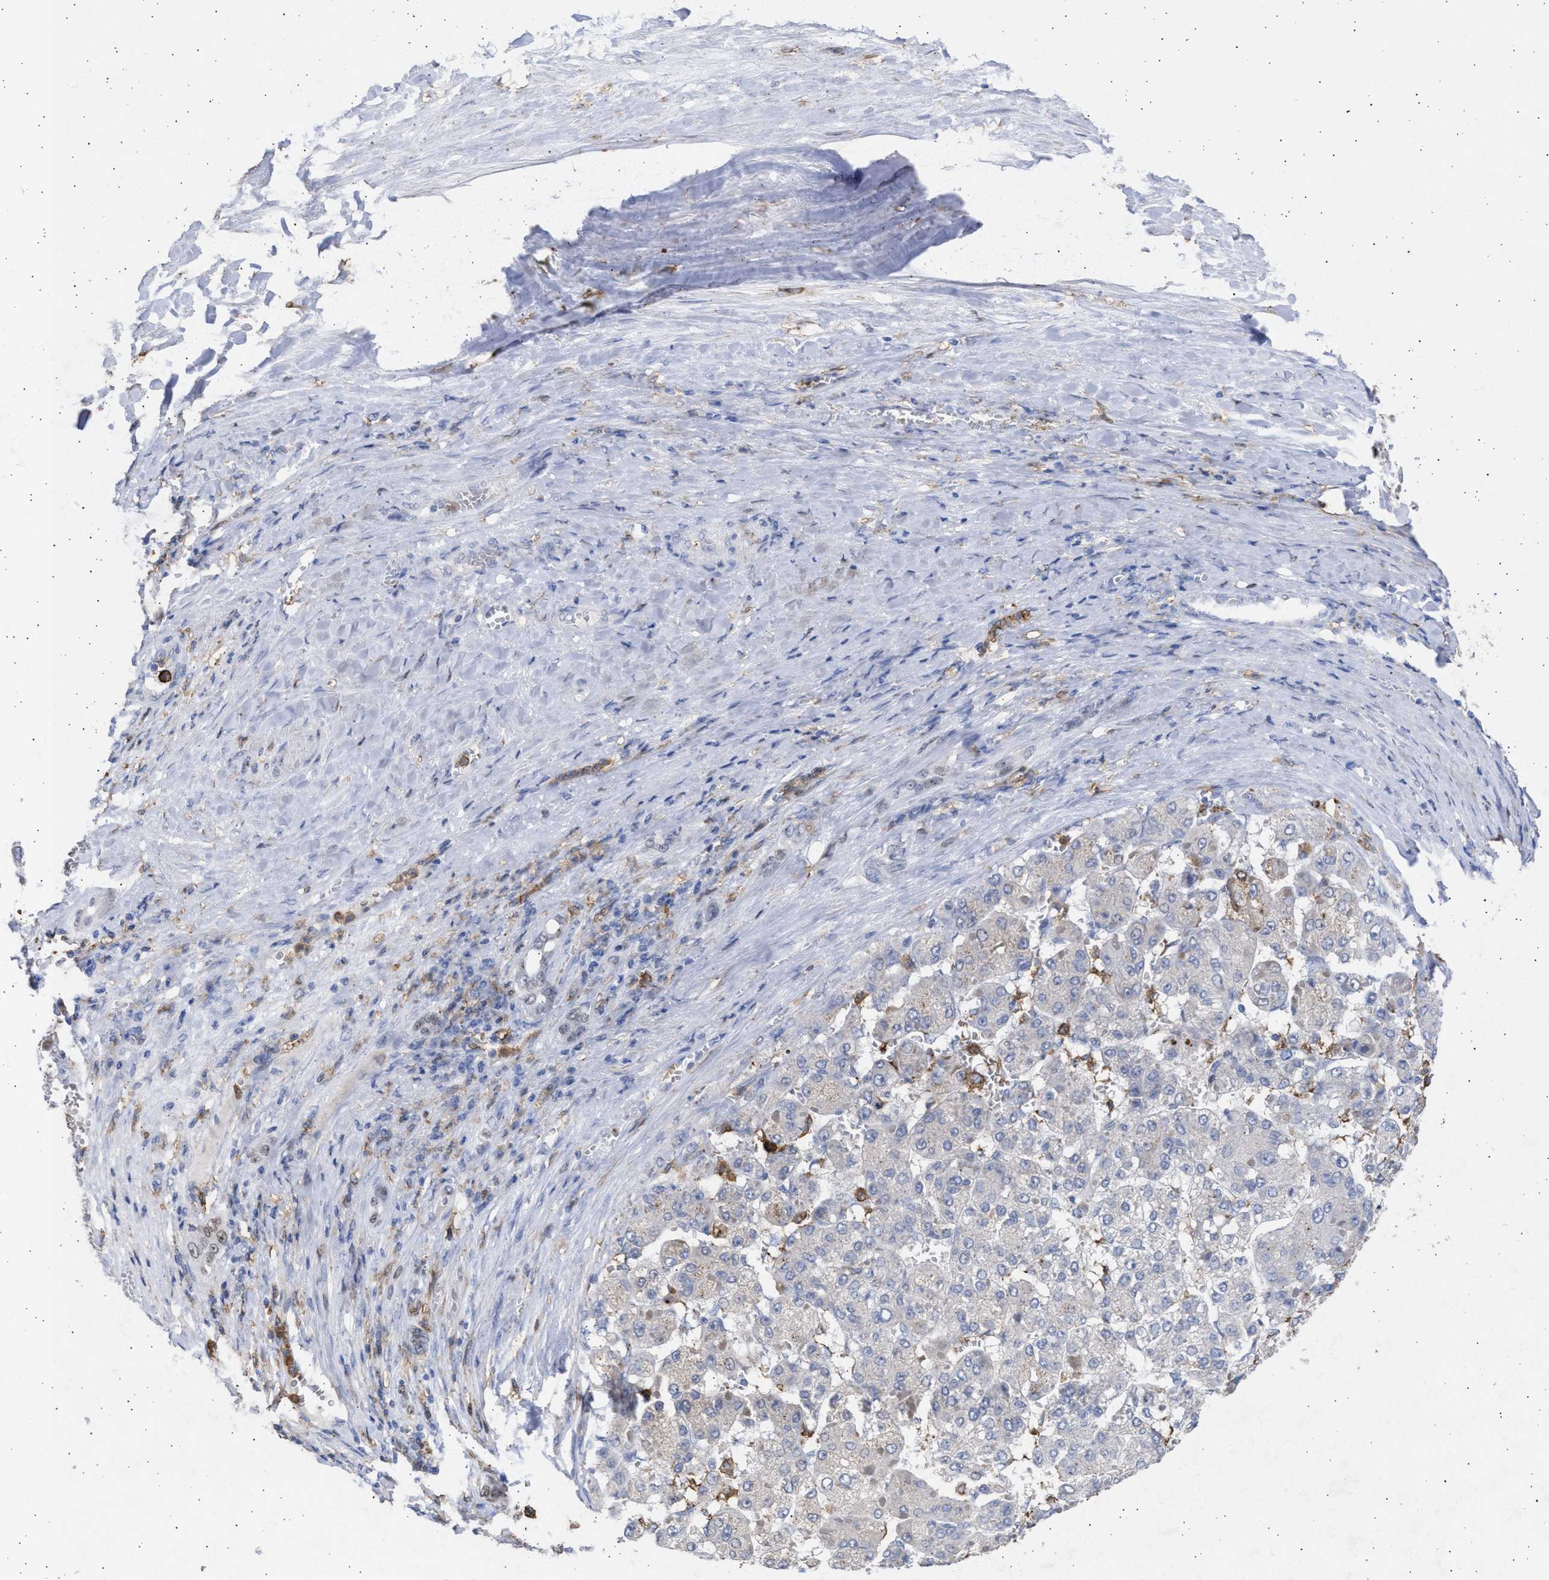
{"staining": {"intensity": "weak", "quantity": "25%-75%", "location": "cytoplasmic/membranous"}, "tissue": "liver cancer", "cell_type": "Tumor cells", "image_type": "cancer", "snomed": [{"axis": "morphology", "description": "Carcinoma, Hepatocellular, NOS"}, {"axis": "topography", "description": "Liver"}], "caption": "Liver cancer stained for a protein (brown) demonstrates weak cytoplasmic/membranous positive staining in approximately 25%-75% of tumor cells.", "gene": "FCER1A", "patient": {"sex": "female", "age": 73}}